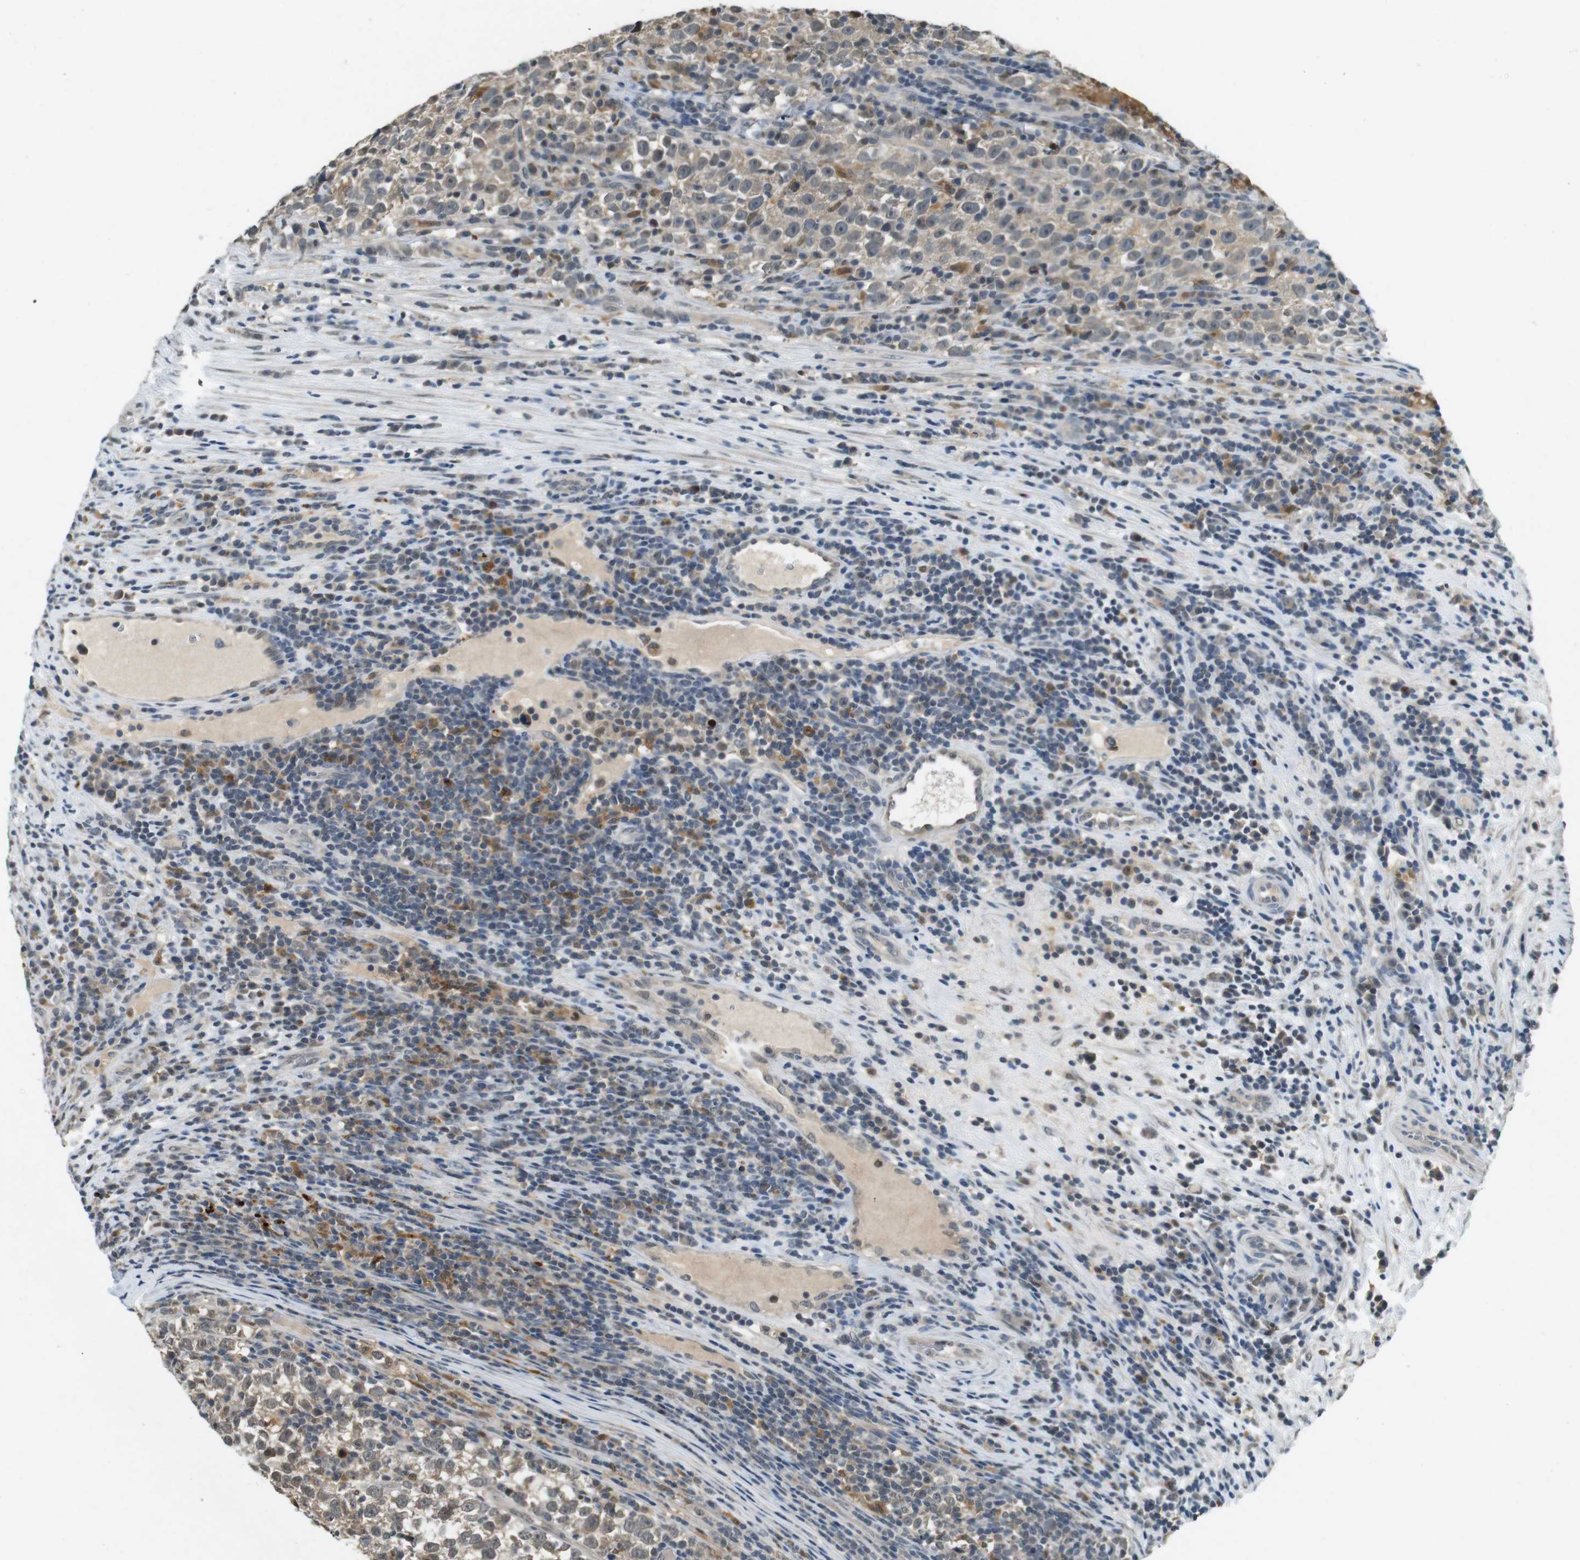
{"staining": {"intensity": "negative", "quantity": "none", "location": "none"}, "tissue": "testis cancer", "cell_type": "Tumor cells", "image_type": "cancer", "snomed": [{"axis": "morphology", "description": "Normal tissue, NOS"}, {"axis": "morphology", "description": "Seminoma, NOS"}, {"axis": "topography", "description": "Testis"}], "caption": "Testis seminoma was stained to show a protein in brown. There is no significant positivity in tumor cells.", "gene": "CDK14", "patient": {"sex": "male", "age": 43}}